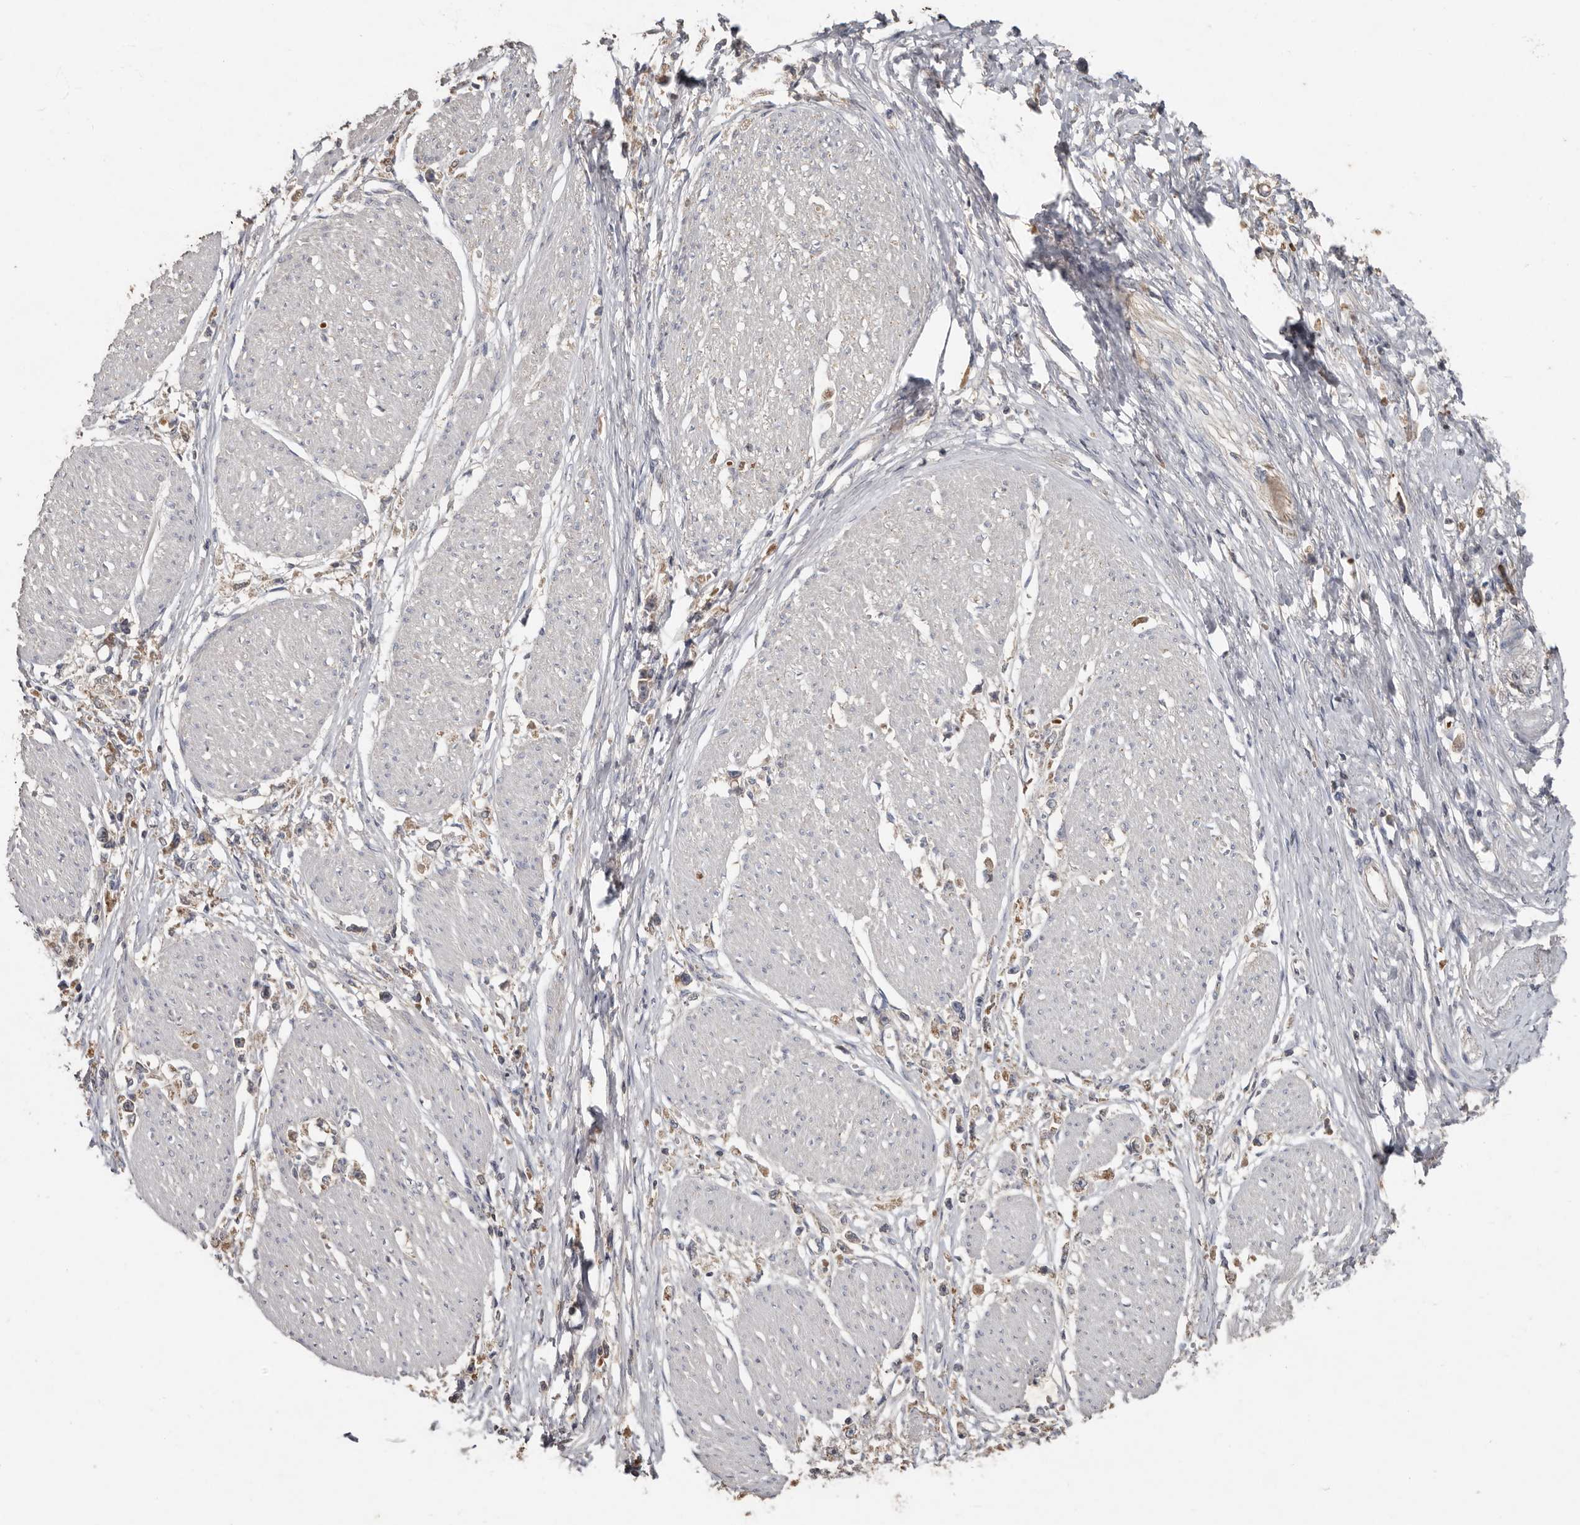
{"staining": {"intensity": "weak", "quantity": "25%-75%", "location": "cytoplasmic/membranous"}, "tissue": "stomach cancer", "cell_type": "Tumor cells", "image_type": "cancer", "snomed": [{"axis": "morphology", "description": "Adenocarcinoma, NOS"}, {"axis": "topography", "description": "Stomach"}], "caption": "The immunohistochemical stain highlights weak cytoplasmic/membranous positivity in tumor cells of stomach cancer (adenocarcinoma) tissue.", "gene": "KIF26B", "patient": {"sex": "female", "age": 59}}